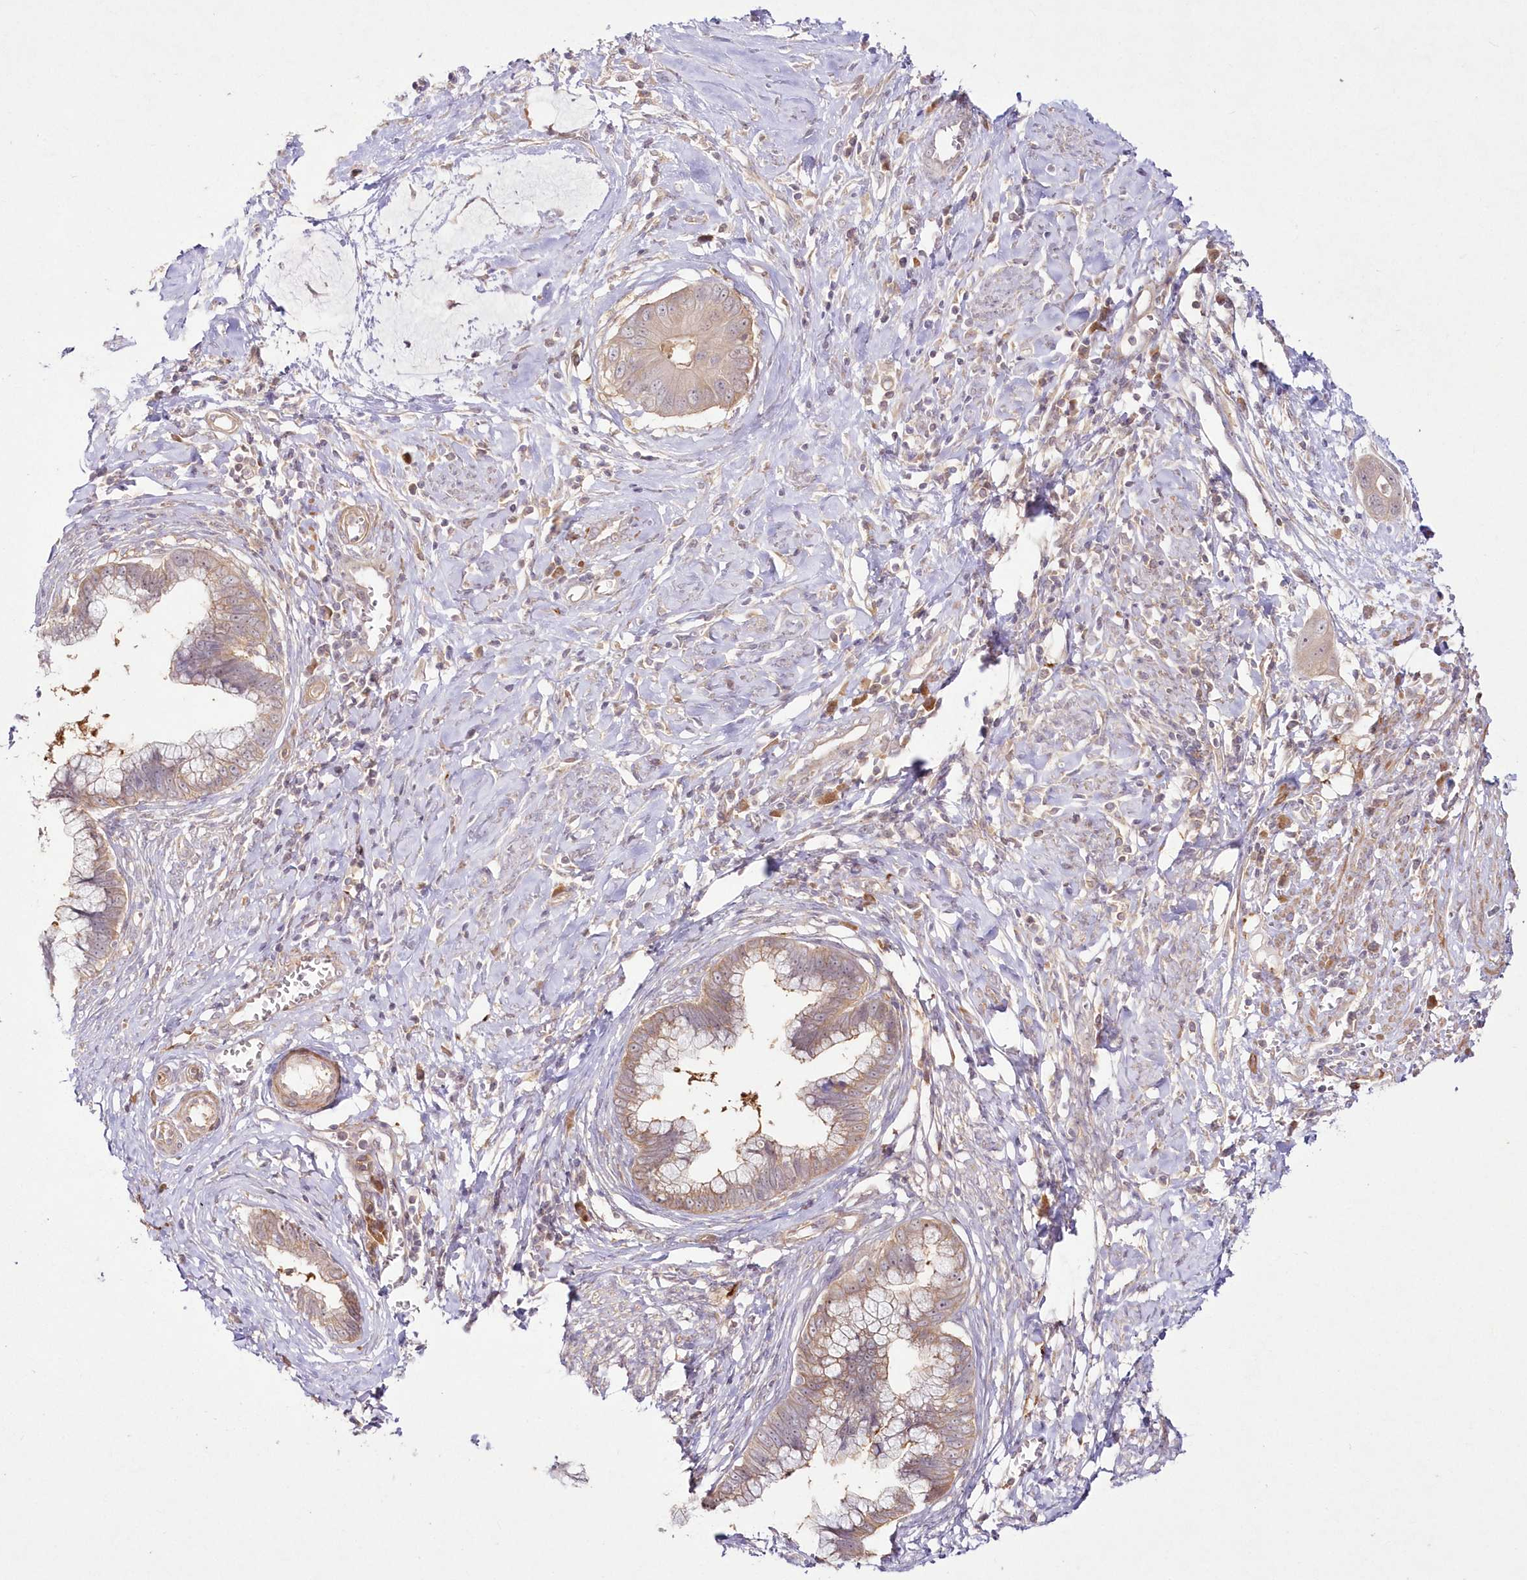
{"staining": {"intensity": "moderate", "quantity": ">75%", "location": "cytoplasmic/membranous"}, "tissue": "cervical cancer", "cell_type": "Tumor cells", "image_type": "cancer", "snomed": [{"axis": "morphology", "description": "Adenocarcinoma, NOS"}, {"axis": "topography", "description": "Cervix"}], "caption": "Immunohistochemical staining of human adenocarcinoma (cervical) displays medium levels of moderate cytoplasmic/membranous positivity in approximately >75% of tumor cells.", "gene": "IPMK", "patient": {"sex": "female", "age": 44}}